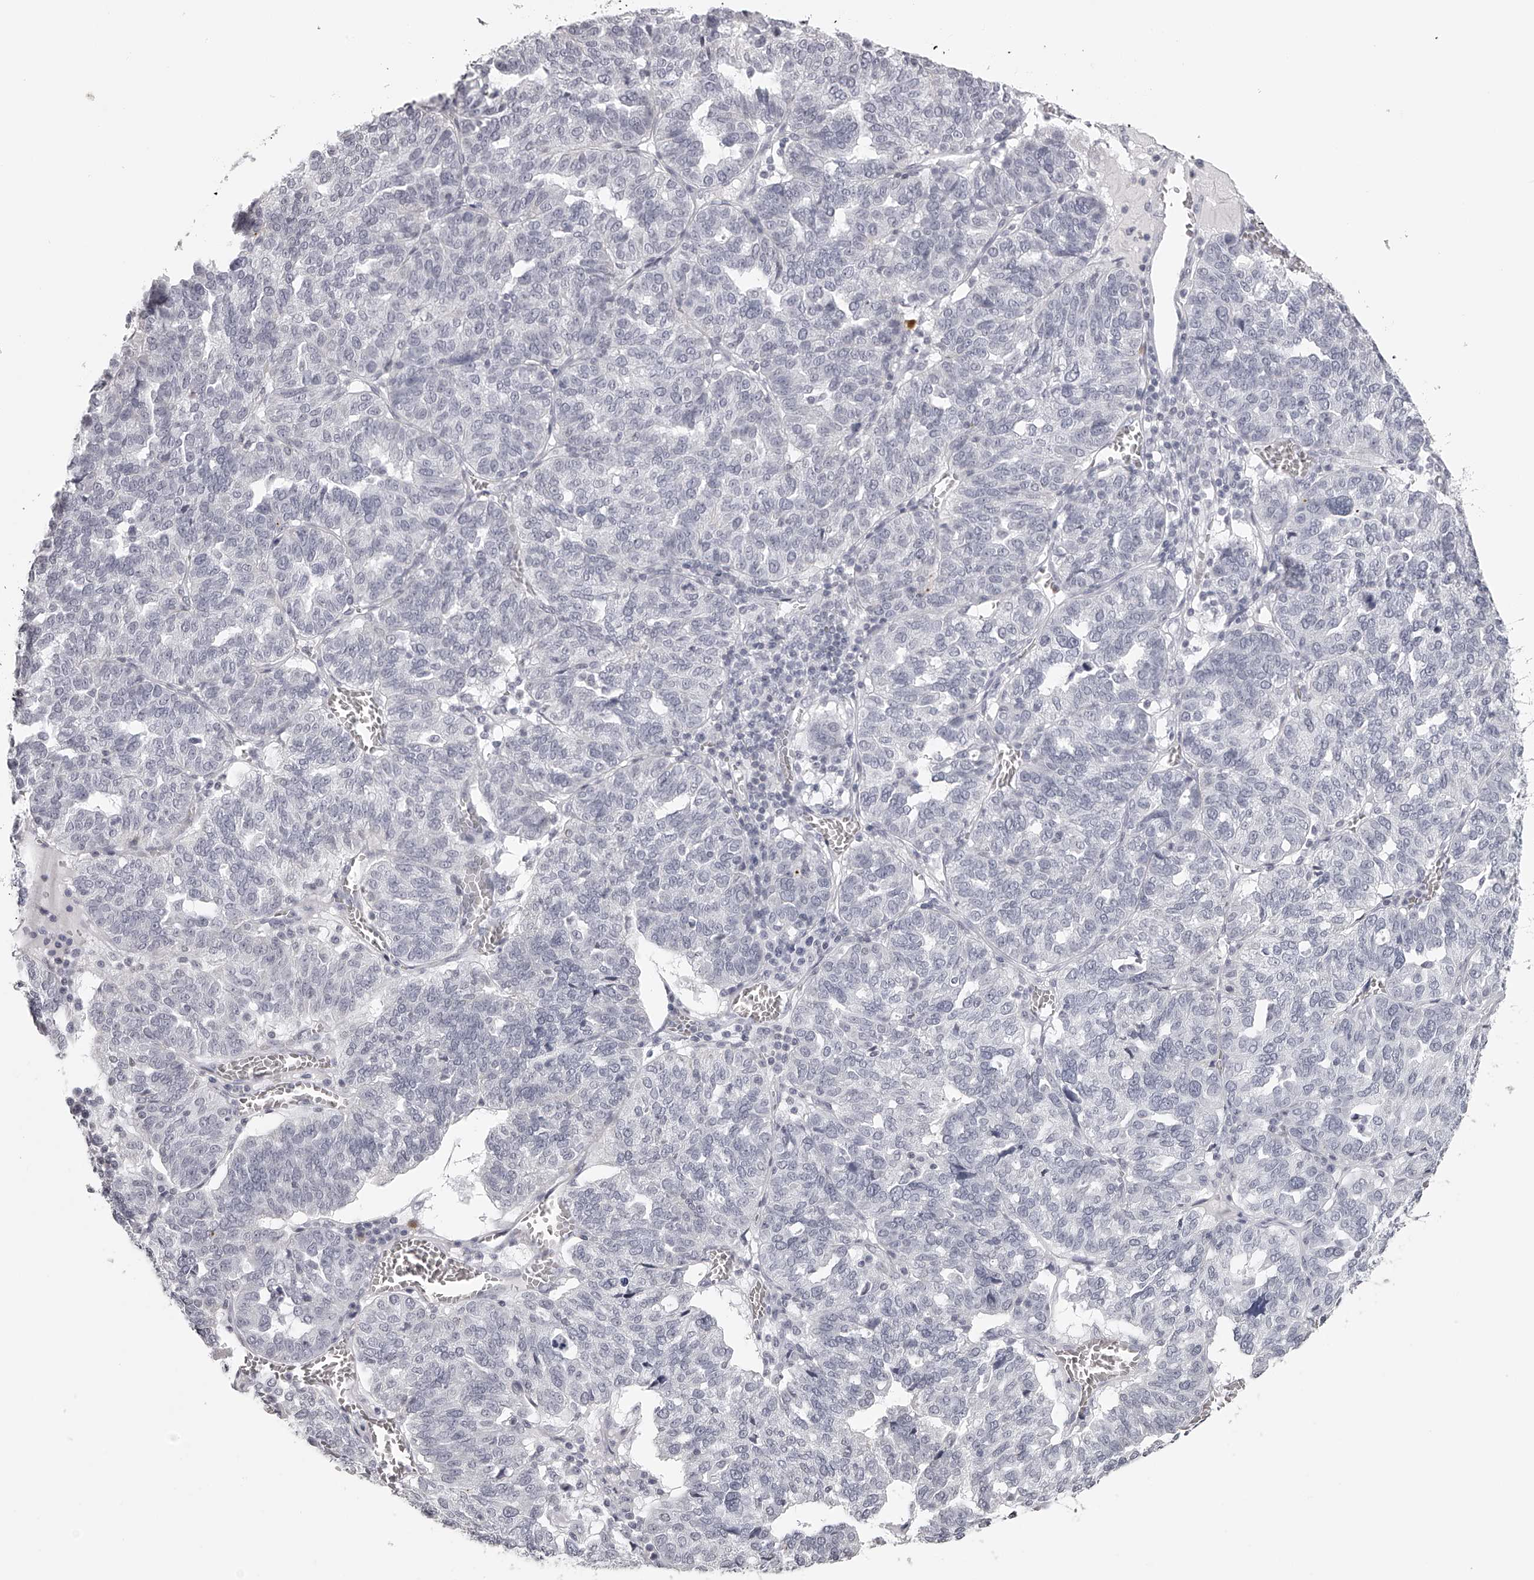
{"staining": {"intensity": "negative", "quantity": "none", "location": "none"}, "tissue": "ovarian cancer", "cell_type": "Tumor cells", "image_type": "cancer", "snomed": [{"axis": "morphology", "description": "Cystadenocarcinoma, serous, NOS"}, {"axis": "topography", "description": "Ovary"}], "caption": "Immunohistochemistry (IHC) photomicrograph of human ovarian serous cystadenocarcinoma stained for a protein (brown), which demonstrates no positivity in tumor cells.", "gene": "SEC11C", "patient": {"sex": "female", "age": 59}}